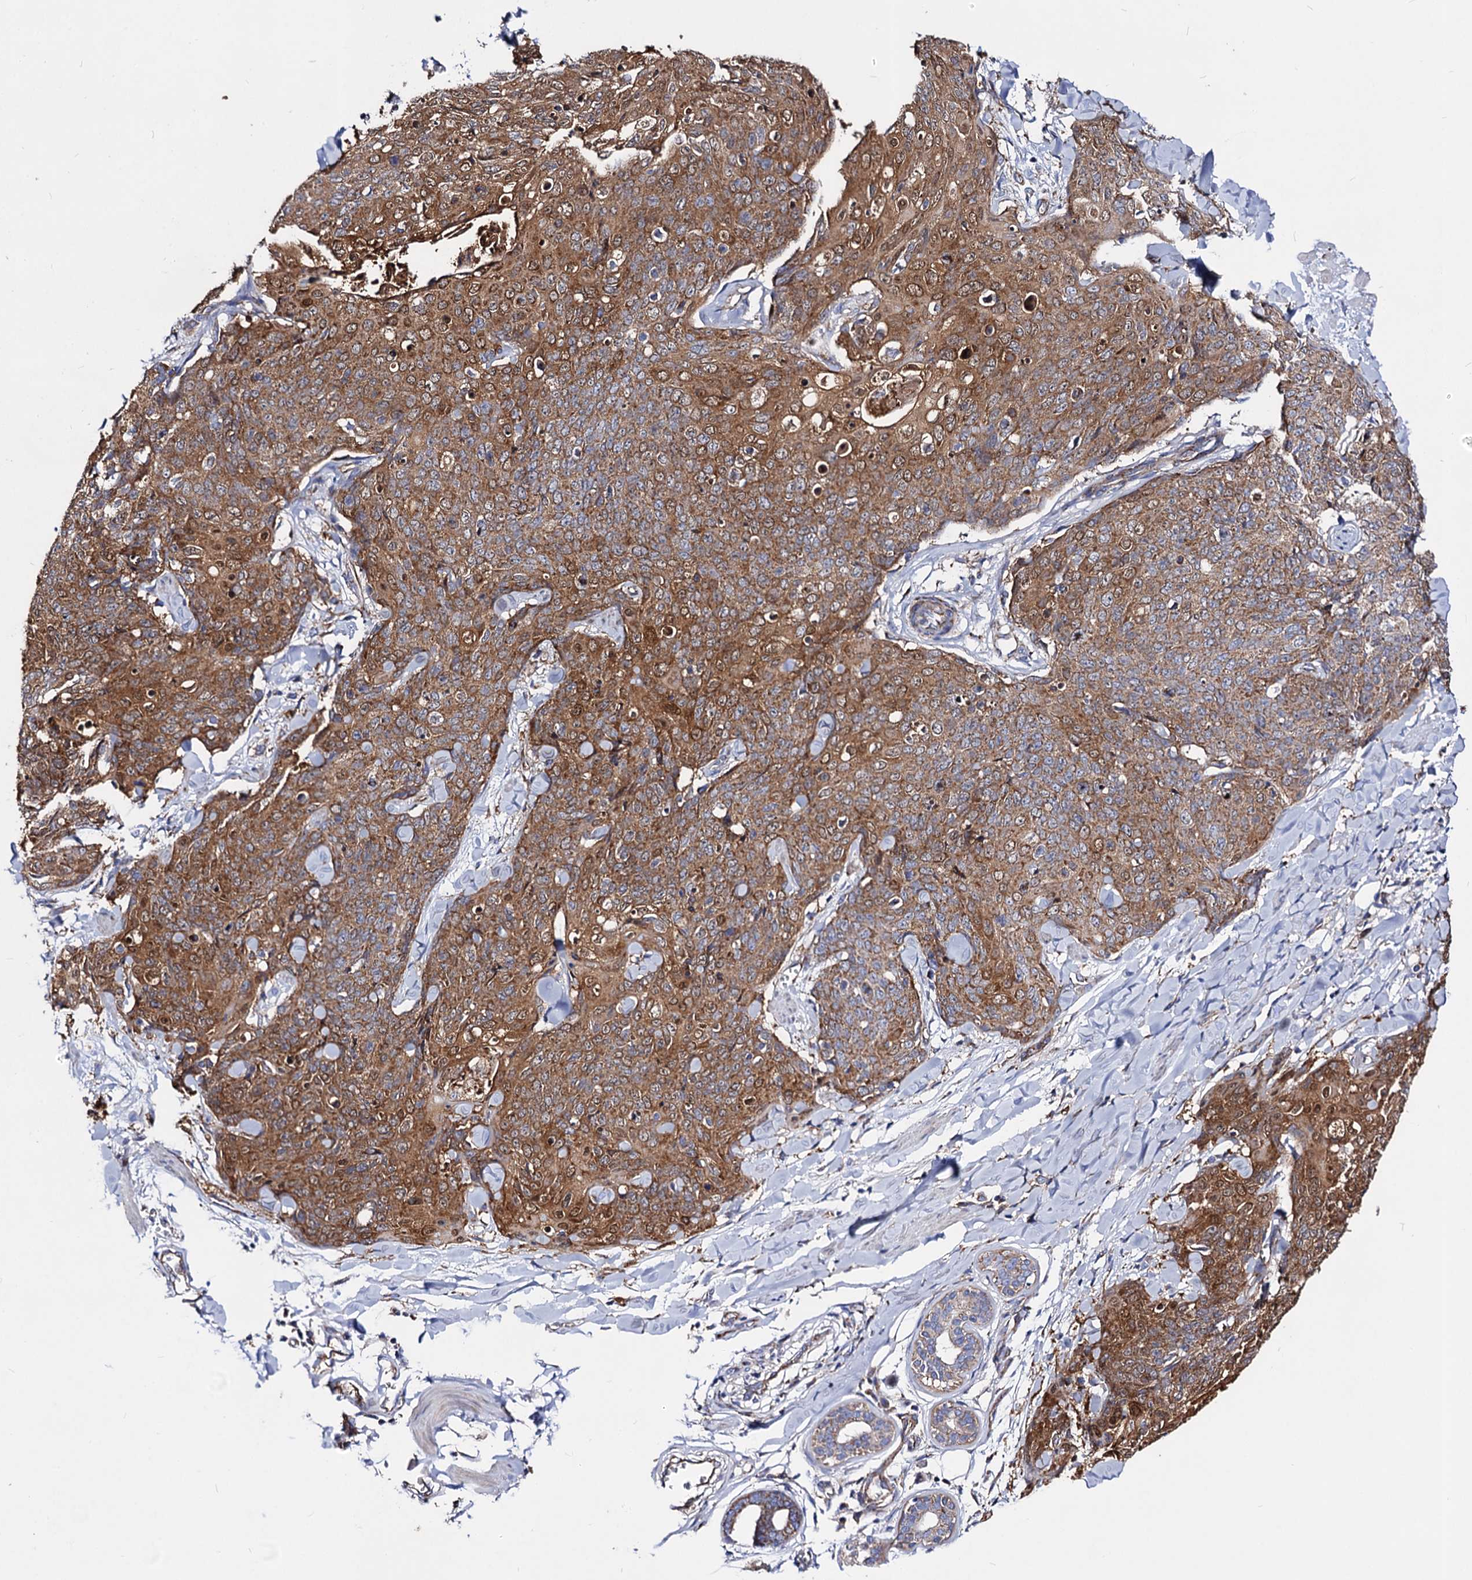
{"staining": {"intensity": "moderate", "quantity": ">75%", "location": "cytoplasmic/membranous,nuclear"}, "tissue": "skin cancer", "cell_type": "Tumor cells", "image_type": "cancer", "snomed": [{"axis": "morphology", "description": "Squamous cell carcinoma, NOS"}, {"axis": "topography", "description": "Skin"}, {"axis": "topography", "description": "Vulva"}], "caption": "Immunohistochemical staining of human skin cancer demonstrates moderate cytoplasmic/membranous and nuclear protein expression in about >75% of tumor cells.", "gene": "ACAD9", "patient": {"sex": "female", "age": 85}}